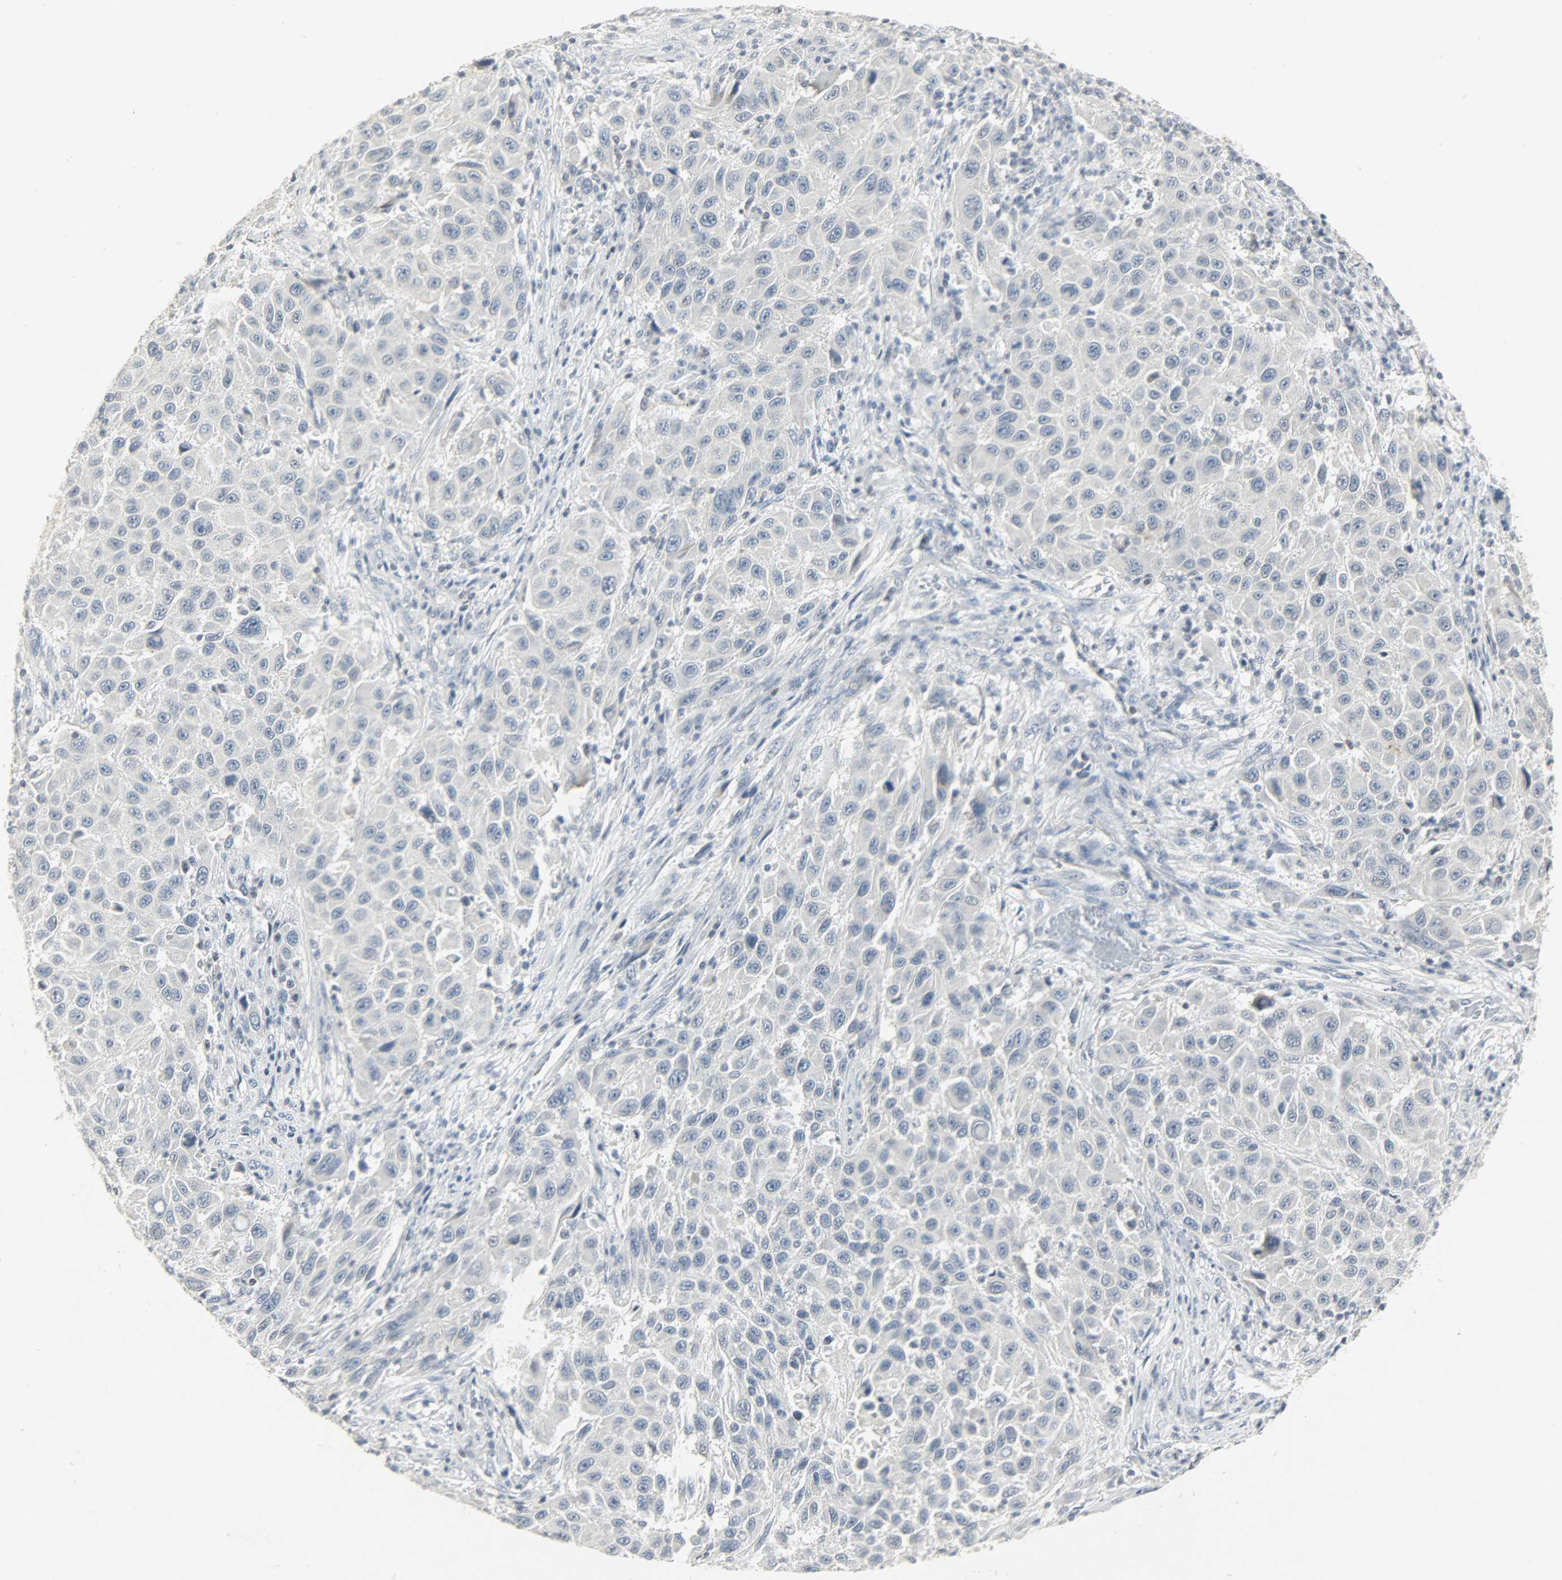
{"staining": {"intensity": "negative", "quantity": "none", "location": "none"}, "tissue": "melanoma", "cell_type": "Tumor cells", "image_type": "cancer", "snomed": [{"axis": "morphology", "description": "Malignant melanoma, Metastatic site"}, {"axis": "topography", "description": "Lymph node"}], "caption": "Malignant melanoma (metastatic site) was stained to show a protein in brown. There is no significant expression in tumor cells.", "gene": "CAMK4", "patient": {"sex": "male", "age": 61}}